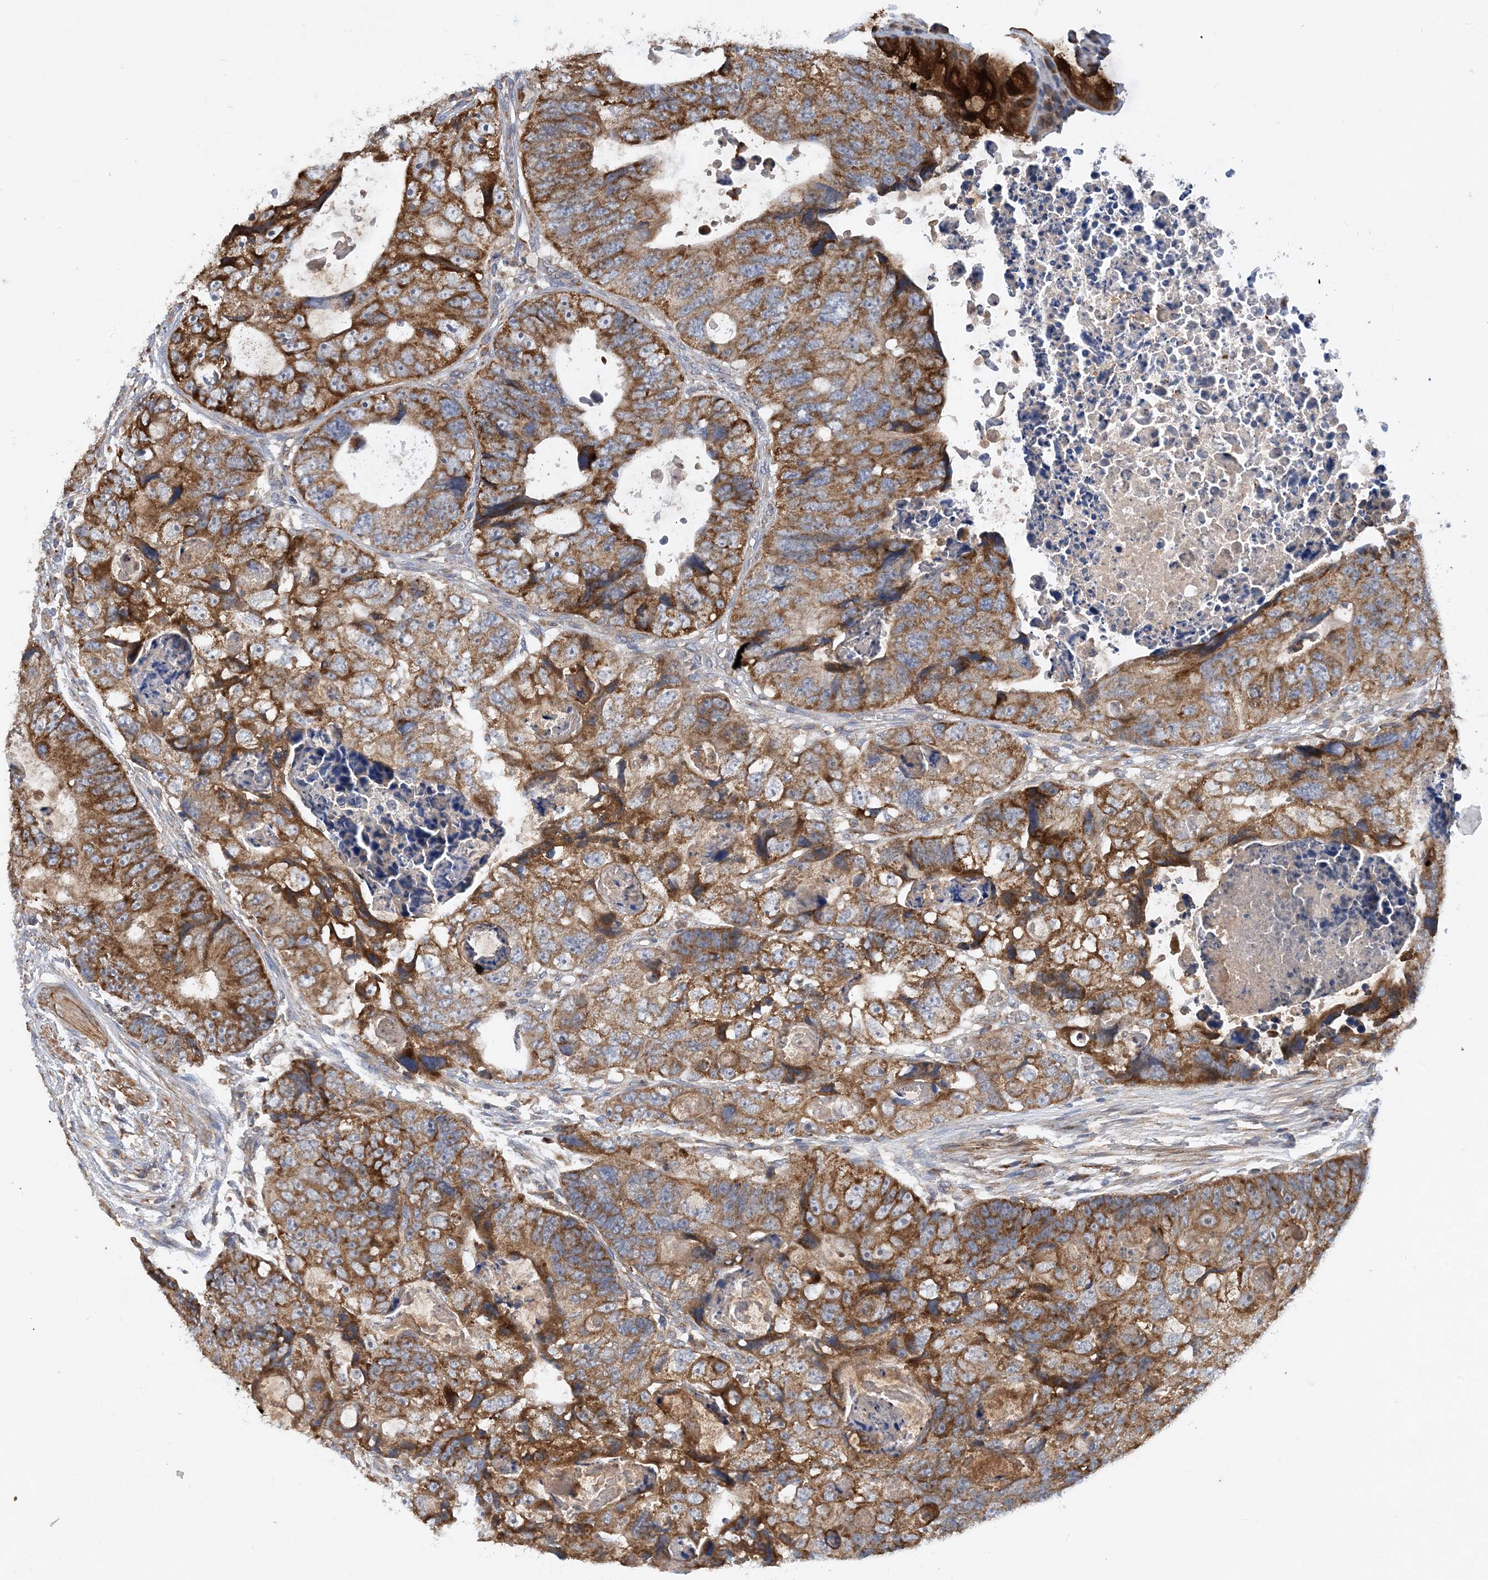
{"staining": {"intensity": "strong", "quantity": ">75%", "location": "cytoplasmic/membranous"}, "tissue": "colorectal cancer", "cell_type": "Tumor cells", "image_type": "cancer", "snomed": [{"axis": "morphology", "description": "Adenocarcinoma, NOS"}, {"axis": "topography", "description": "Rectum"}], "caption": "Brown immunohistochemical staining in human colorectal adenocarcinoma demonstrates strong cytoplasmic/membranous expression in approximately >75% of tumor cells.", "gene": "STK19", "patient": {"sex": "male", "age": 59}}